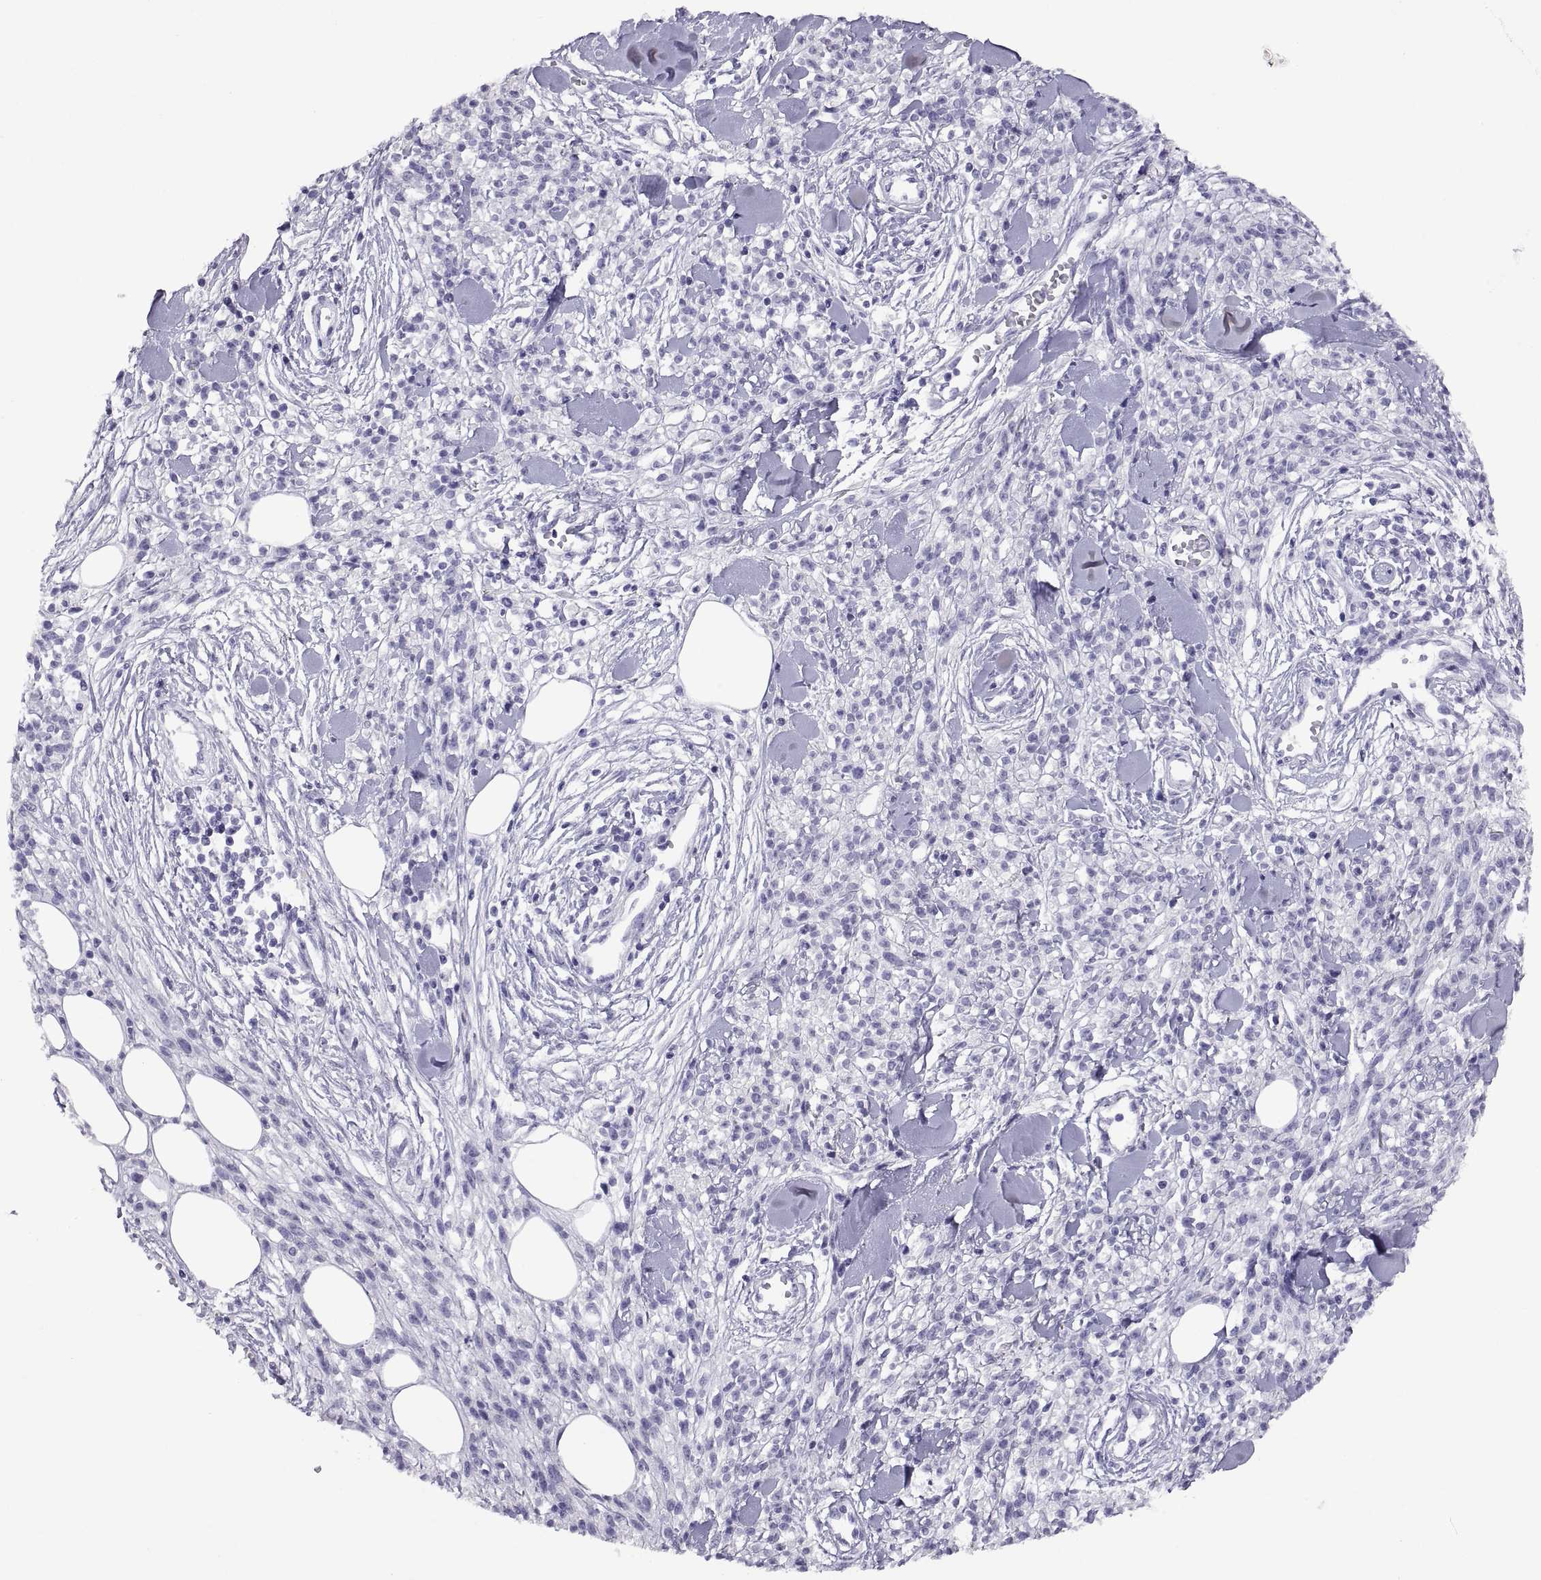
{"staining": {"intensity": "negative", "quantity": "none", "location": "none"}, "tissue": "melanoma", "cell_type": "Tumor cells", "image_type": "cancer", "snomed": [{"axis": "morphology", "description": "Malignant melanoma, NOS"}, {"axis": "topography", "description": "Skin"}, {"axis": "topography", "description": "Skin of trunk"}], "caption": "Tumor cells are negative for protein expression in human melanoma. (Brightfield microscopy of DAB (3,3'-diaminobenzidine) immunohistochemistry (IHC) at high magnification).", "gene": "RGS20", "patient": {"sex": "male", "age": 74}}